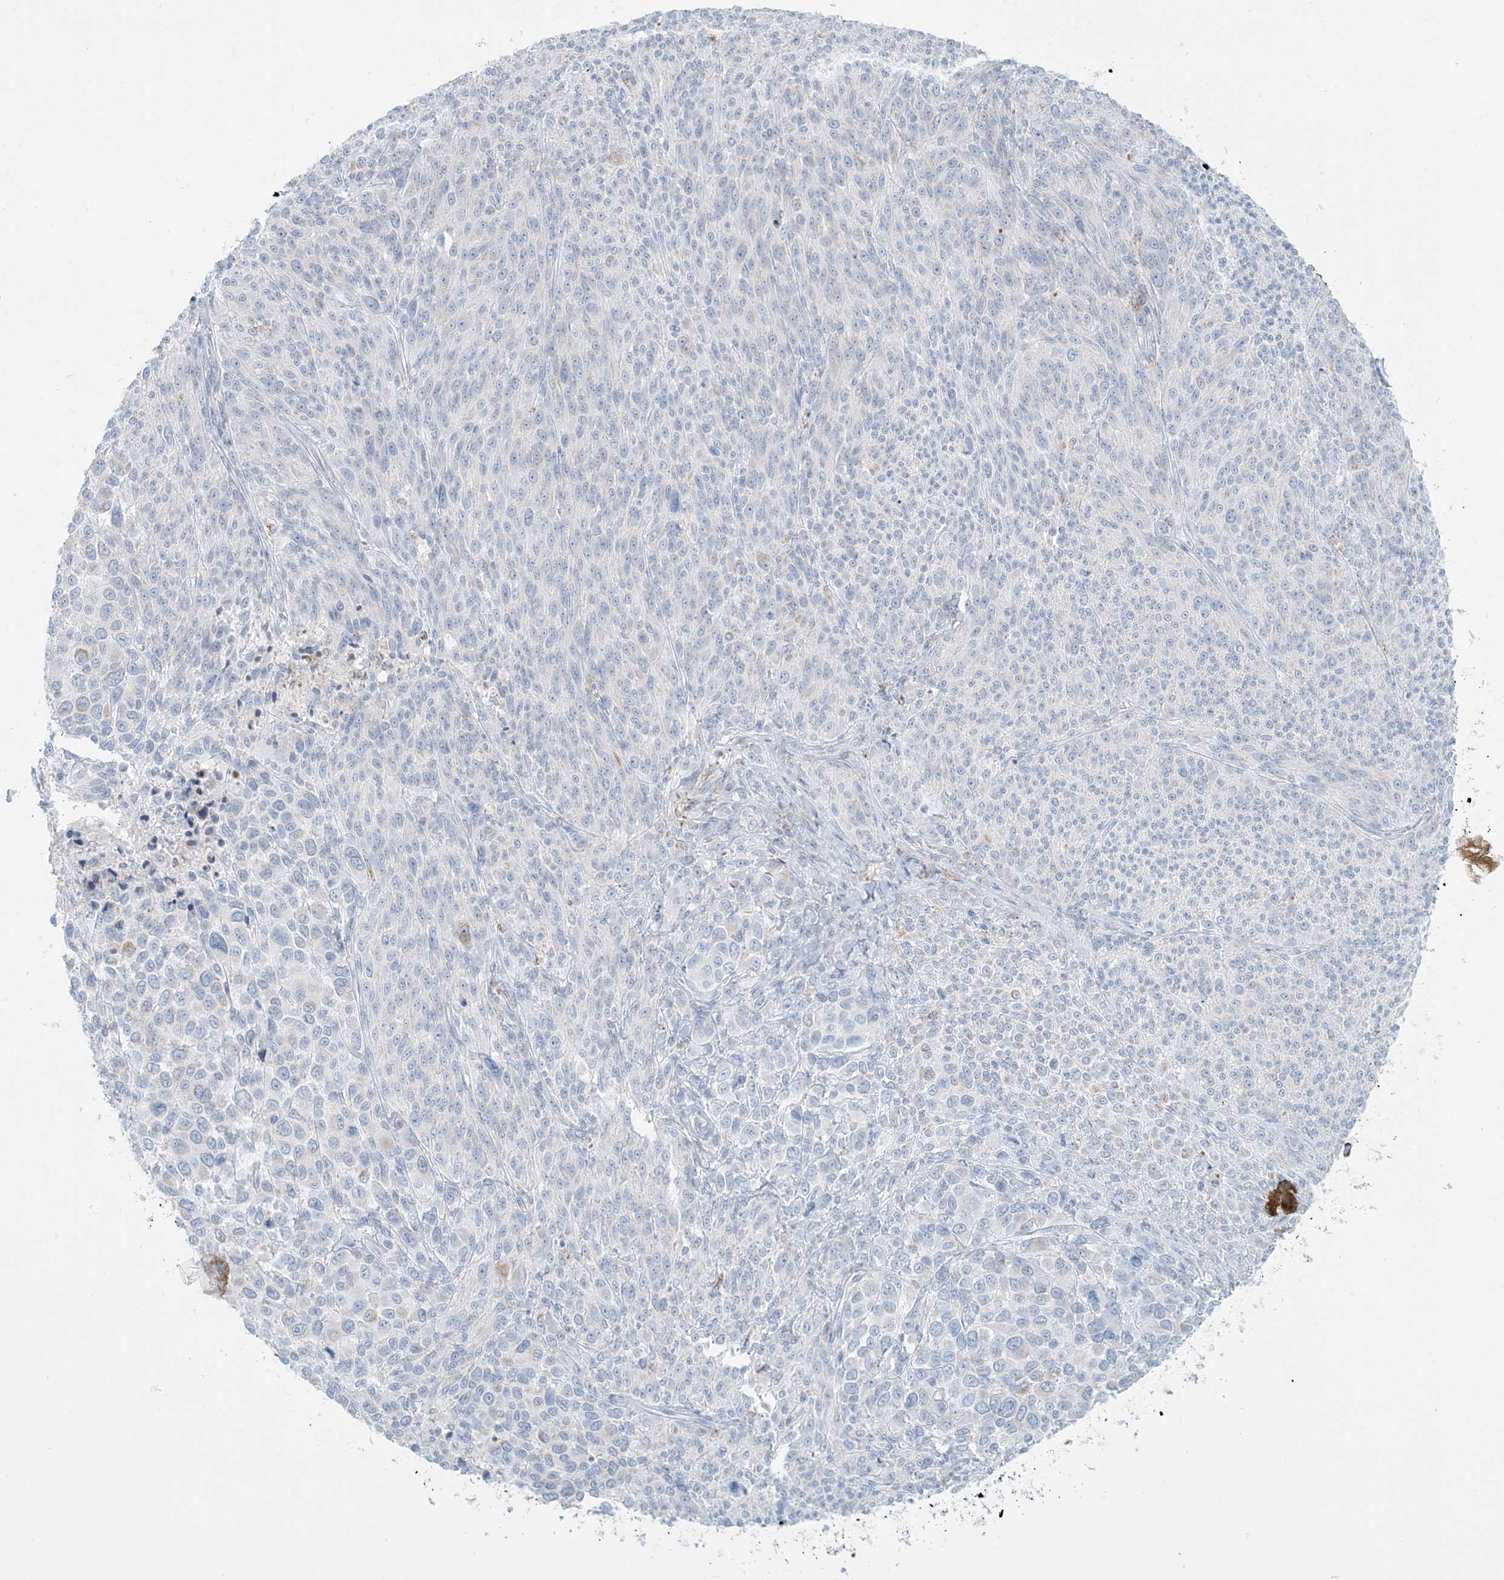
{"staining": {"intensity": "negative", "quantity": "none", "location": "none"}, "tissue": "melanoma", "cell_type": "Tumor cells", "image_type": "cancer", "snomed": [{"axis": "morphology", "description": "Malignant melanoma, NOS"}, {"axis": "topography", "description": "Skin of trunk"}], "caption": "Human melanoma stained for a protein using immunohistochemistry demonstrates no staining in tumor cells.", "gene": "ZDHHC4", "patient": {"sex": "male", "age": 71}}